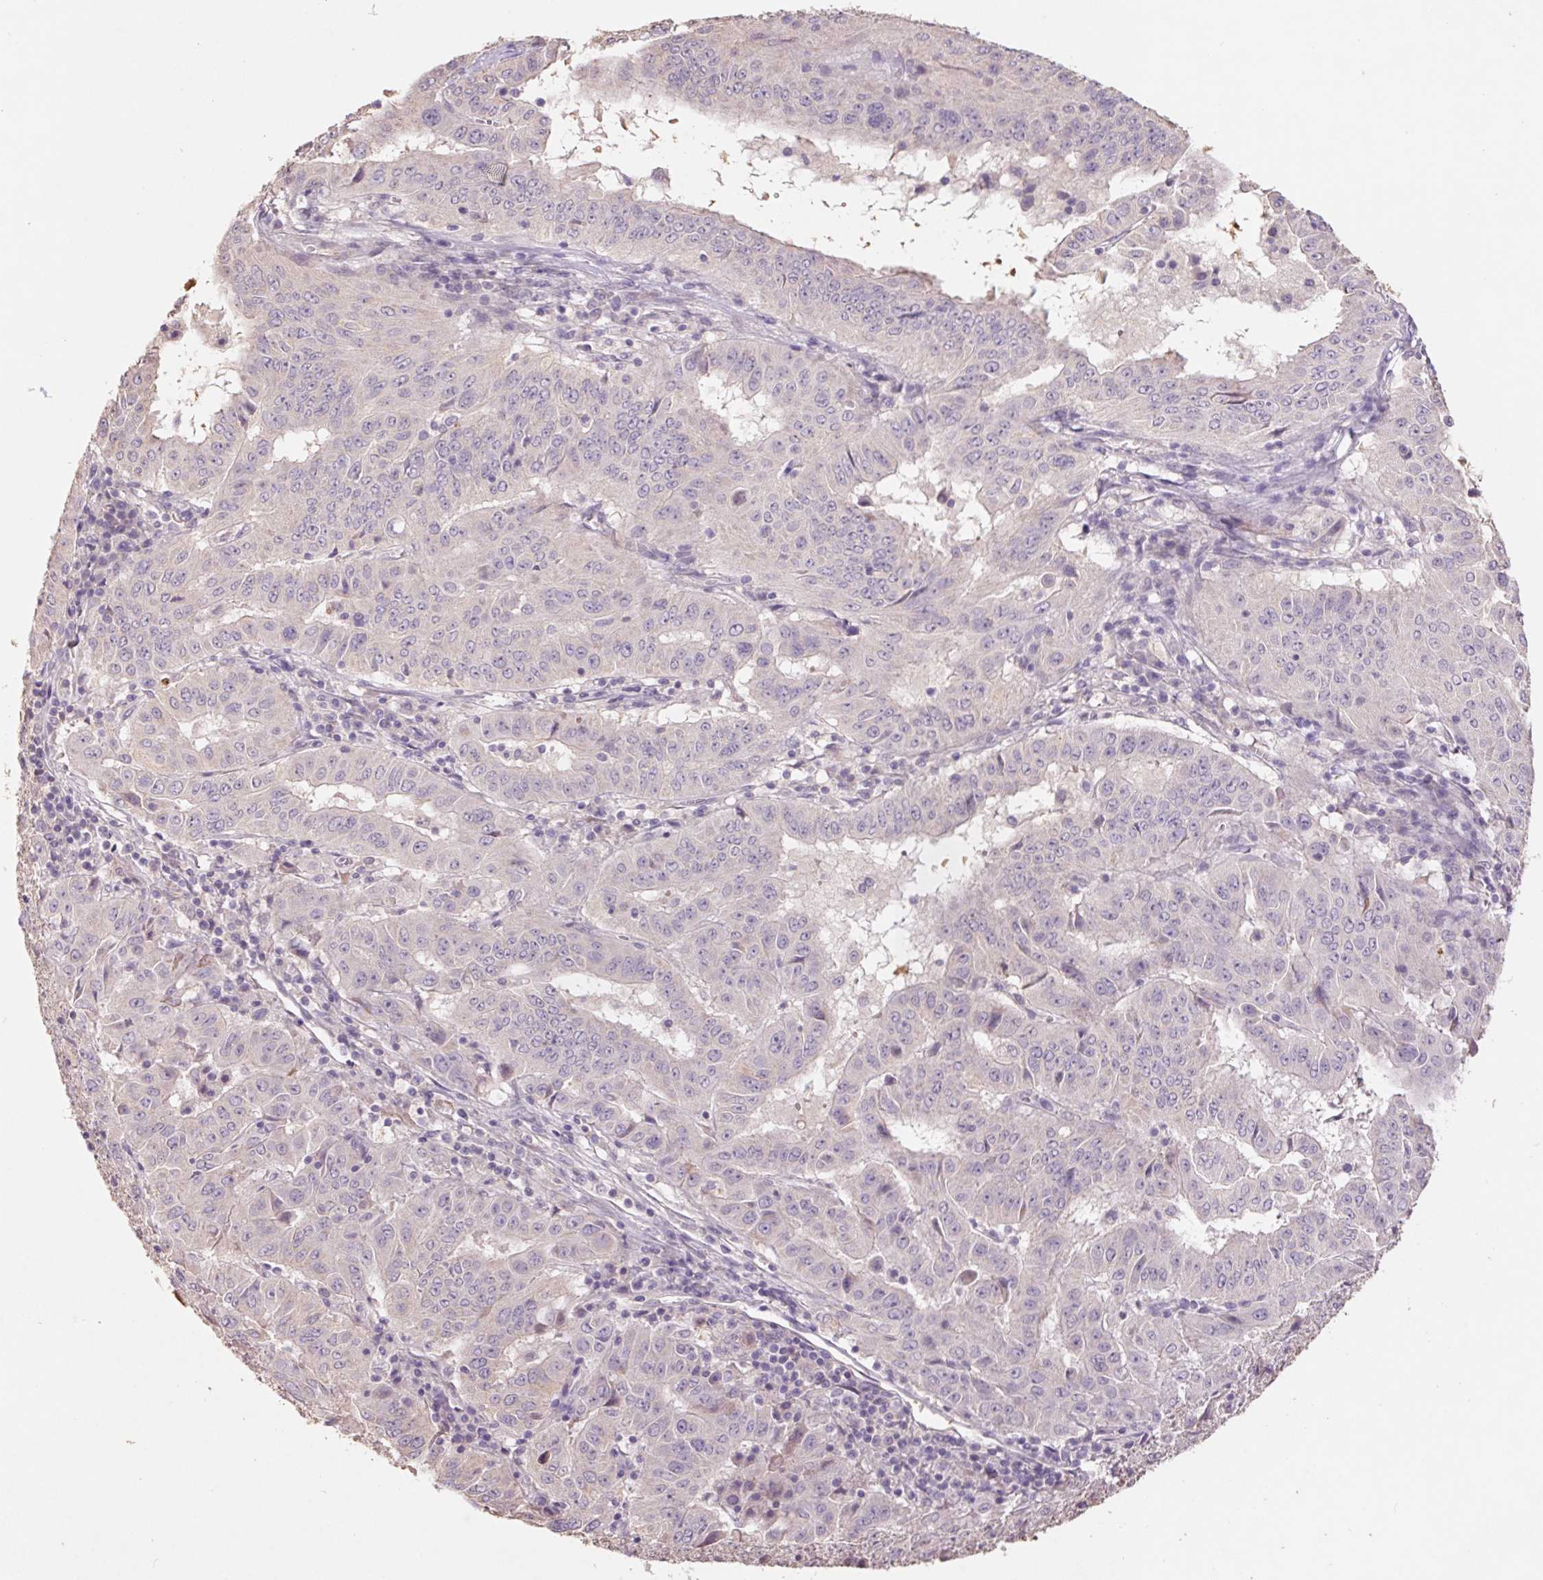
{"staining": {"intensity": "negative", "quantity": "none", "location": "none"}, "tissue": "pancreatic cancer", "cell_type": "Tumor cells", "image_type": "cancer", "snomed": [{"axis": "morphology", "description": "Adenocarcinoma, NOS"}, {"axis": "topography", "description": "Pancreas"}], "caption": "This is a histopathology image of immunohistochemistry (IHC) staining of pancreatic cancer, which shows no positivity in tumor cells. The staining is performed using DAB brown chromogen with nuclei counter-stained in using hematoxylin.", "gene": "GRM2", "patient": {"sex": "male", "age": 63}}